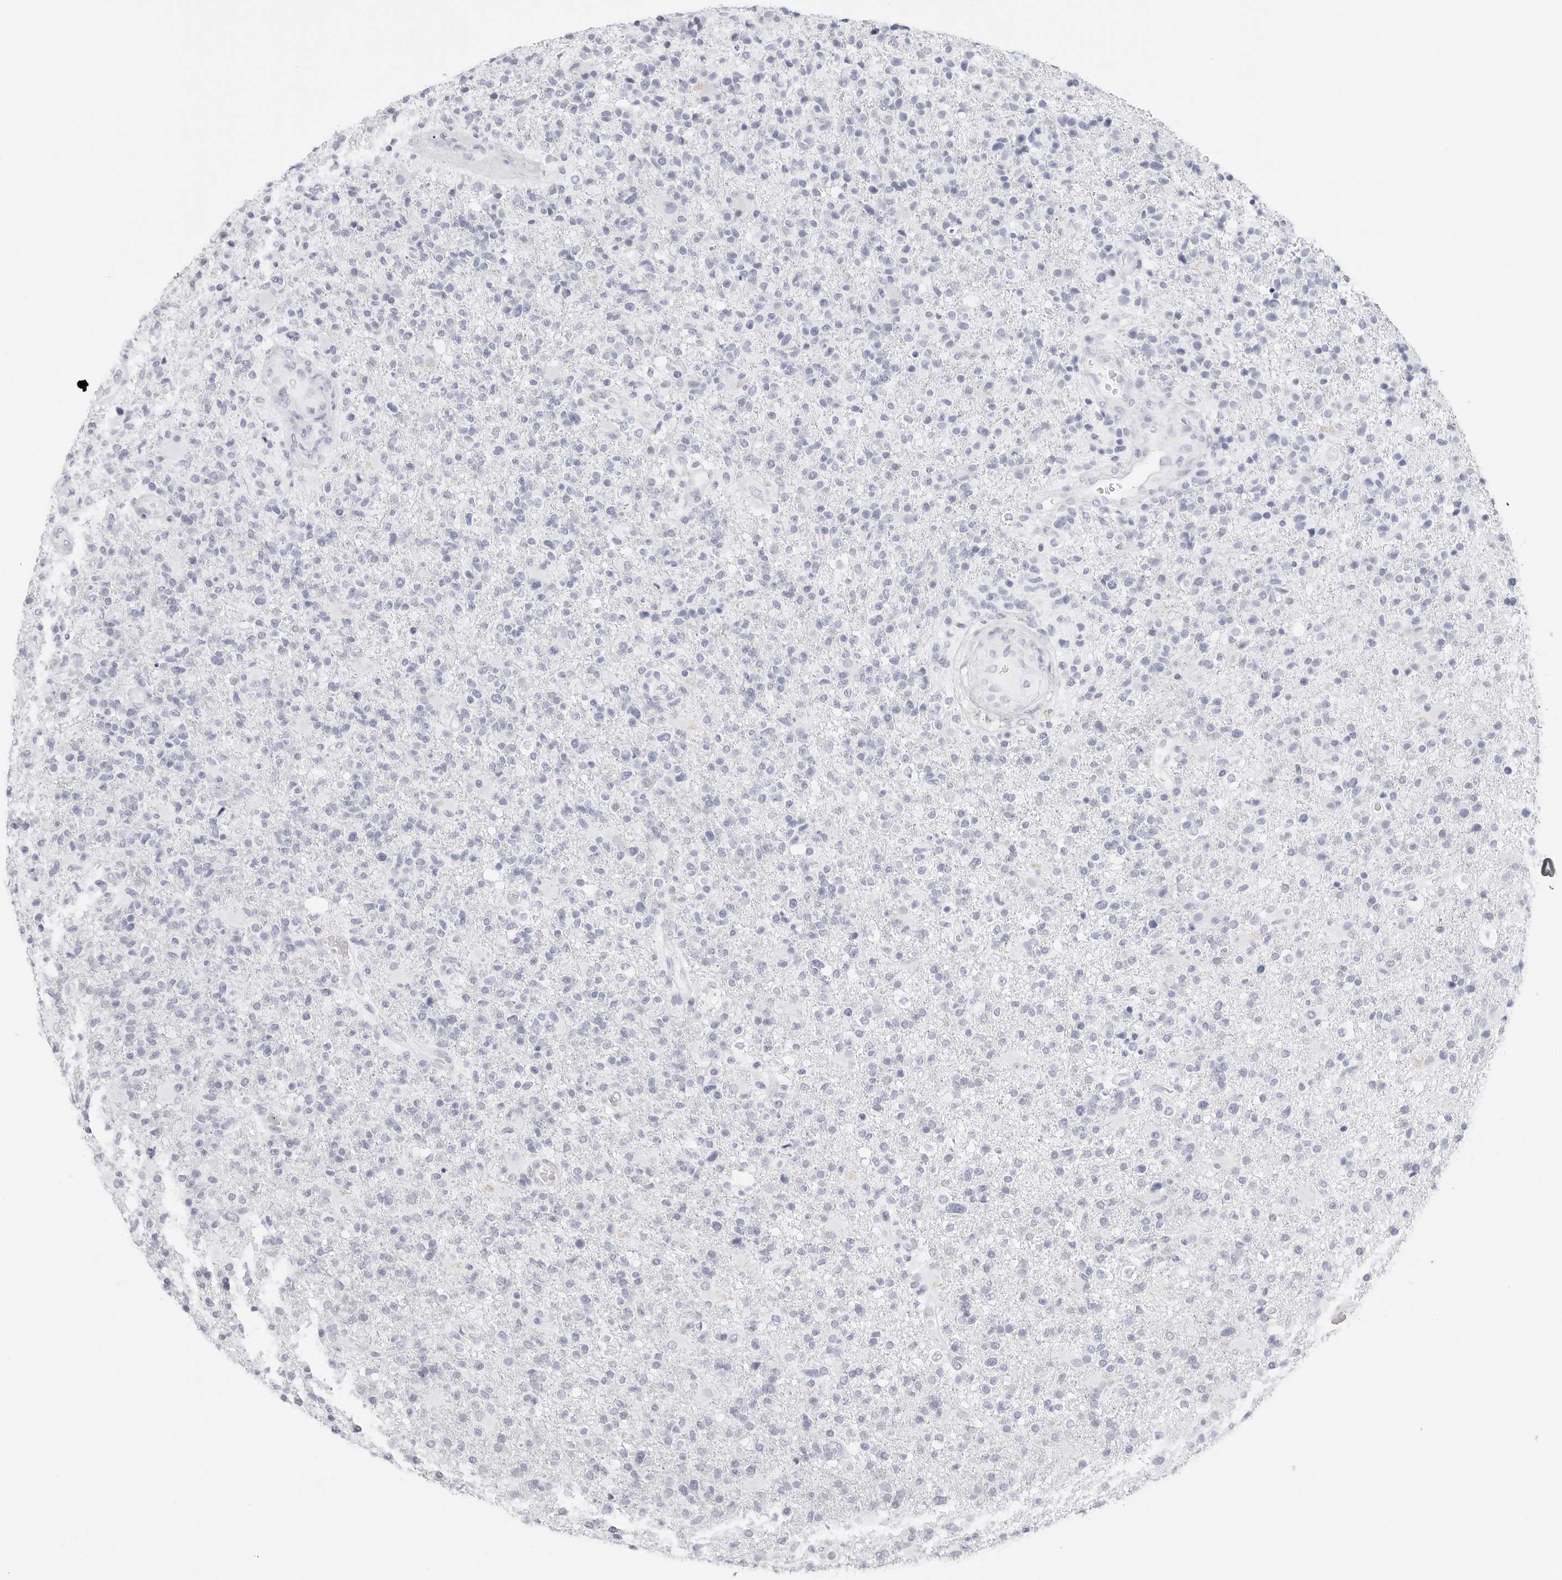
{"staining": {"intensity": "negative", "quantity": "none", "location": "none"}, "tissue": "glioma", "cell_type": "Tumor cells", "image_type": "cancer", "snomed": [{"axis": "morphology", "description": "Glioma, malignant, High grade"}, {"axis": "topography", "description": "Brain"}], "caption": "The photomicrograph shows no staining of tumor cells in malignant glioma (high-grade).", "gene": "TFF2", "patient": {"sex": "male", "age": 72}}